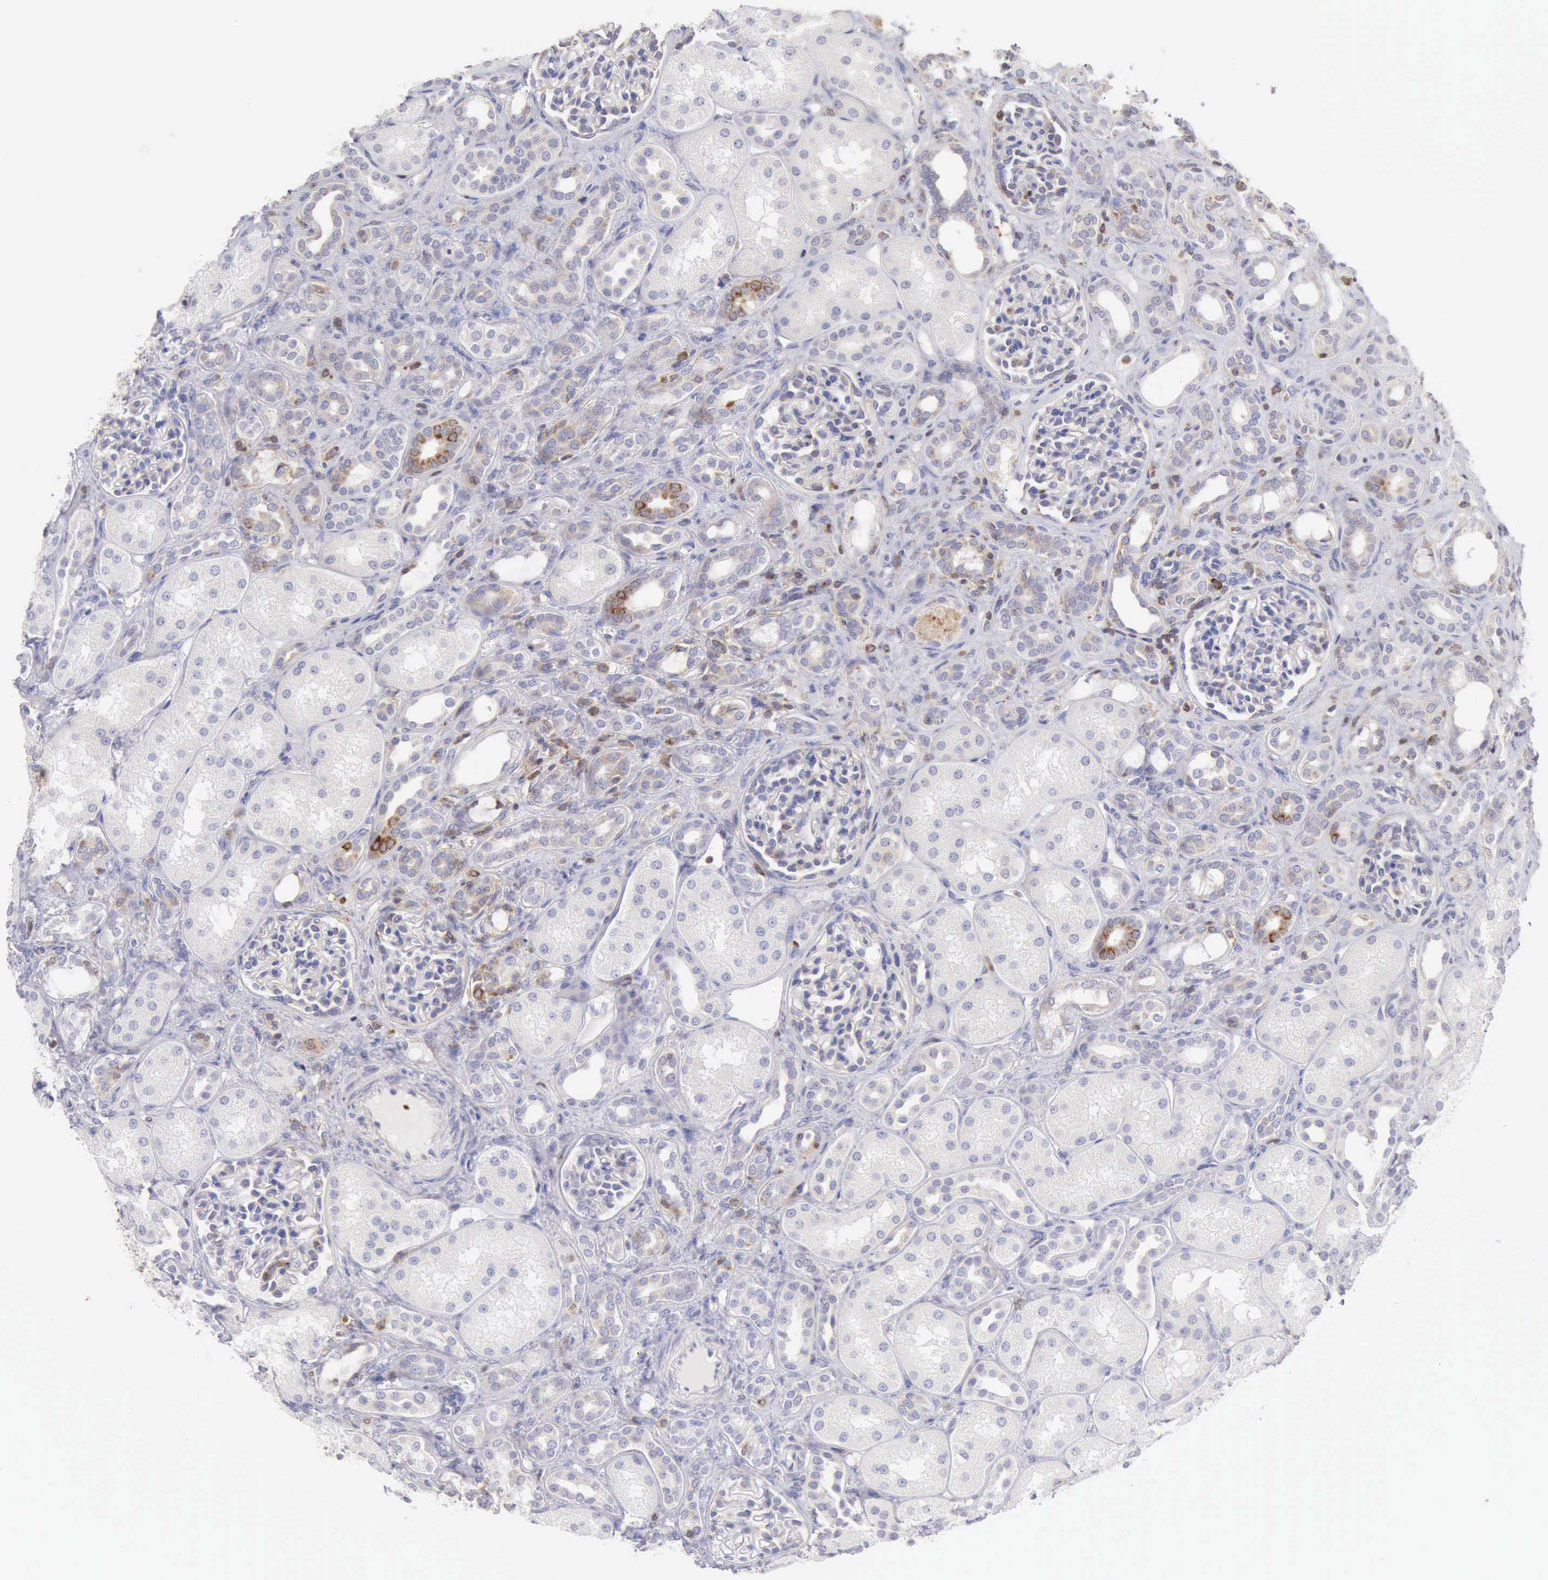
{"staining": {"intensity": "negative", "quantity": "none", "location": "none"}, "tissue": "kidney", "cell_type": "Cells in glomeruli", "image_type": "normal", "snomed": [{"axis": "morphology", "description": "Normal tissue, NOS"}, {"axis": "topography", "description": "Kidney"}], "caption": "Immunohistochemistry (IHC) micrograph of unremarkable kidney: kidney stained with DAB (3,3'-diaminobenzidine) reveals no significant protein staining in cells in glomeruli. (IHC, brightfield microscopy, high magnification).", "gene": "SASH3", "patient": {"sex": "male", "age": 7}}